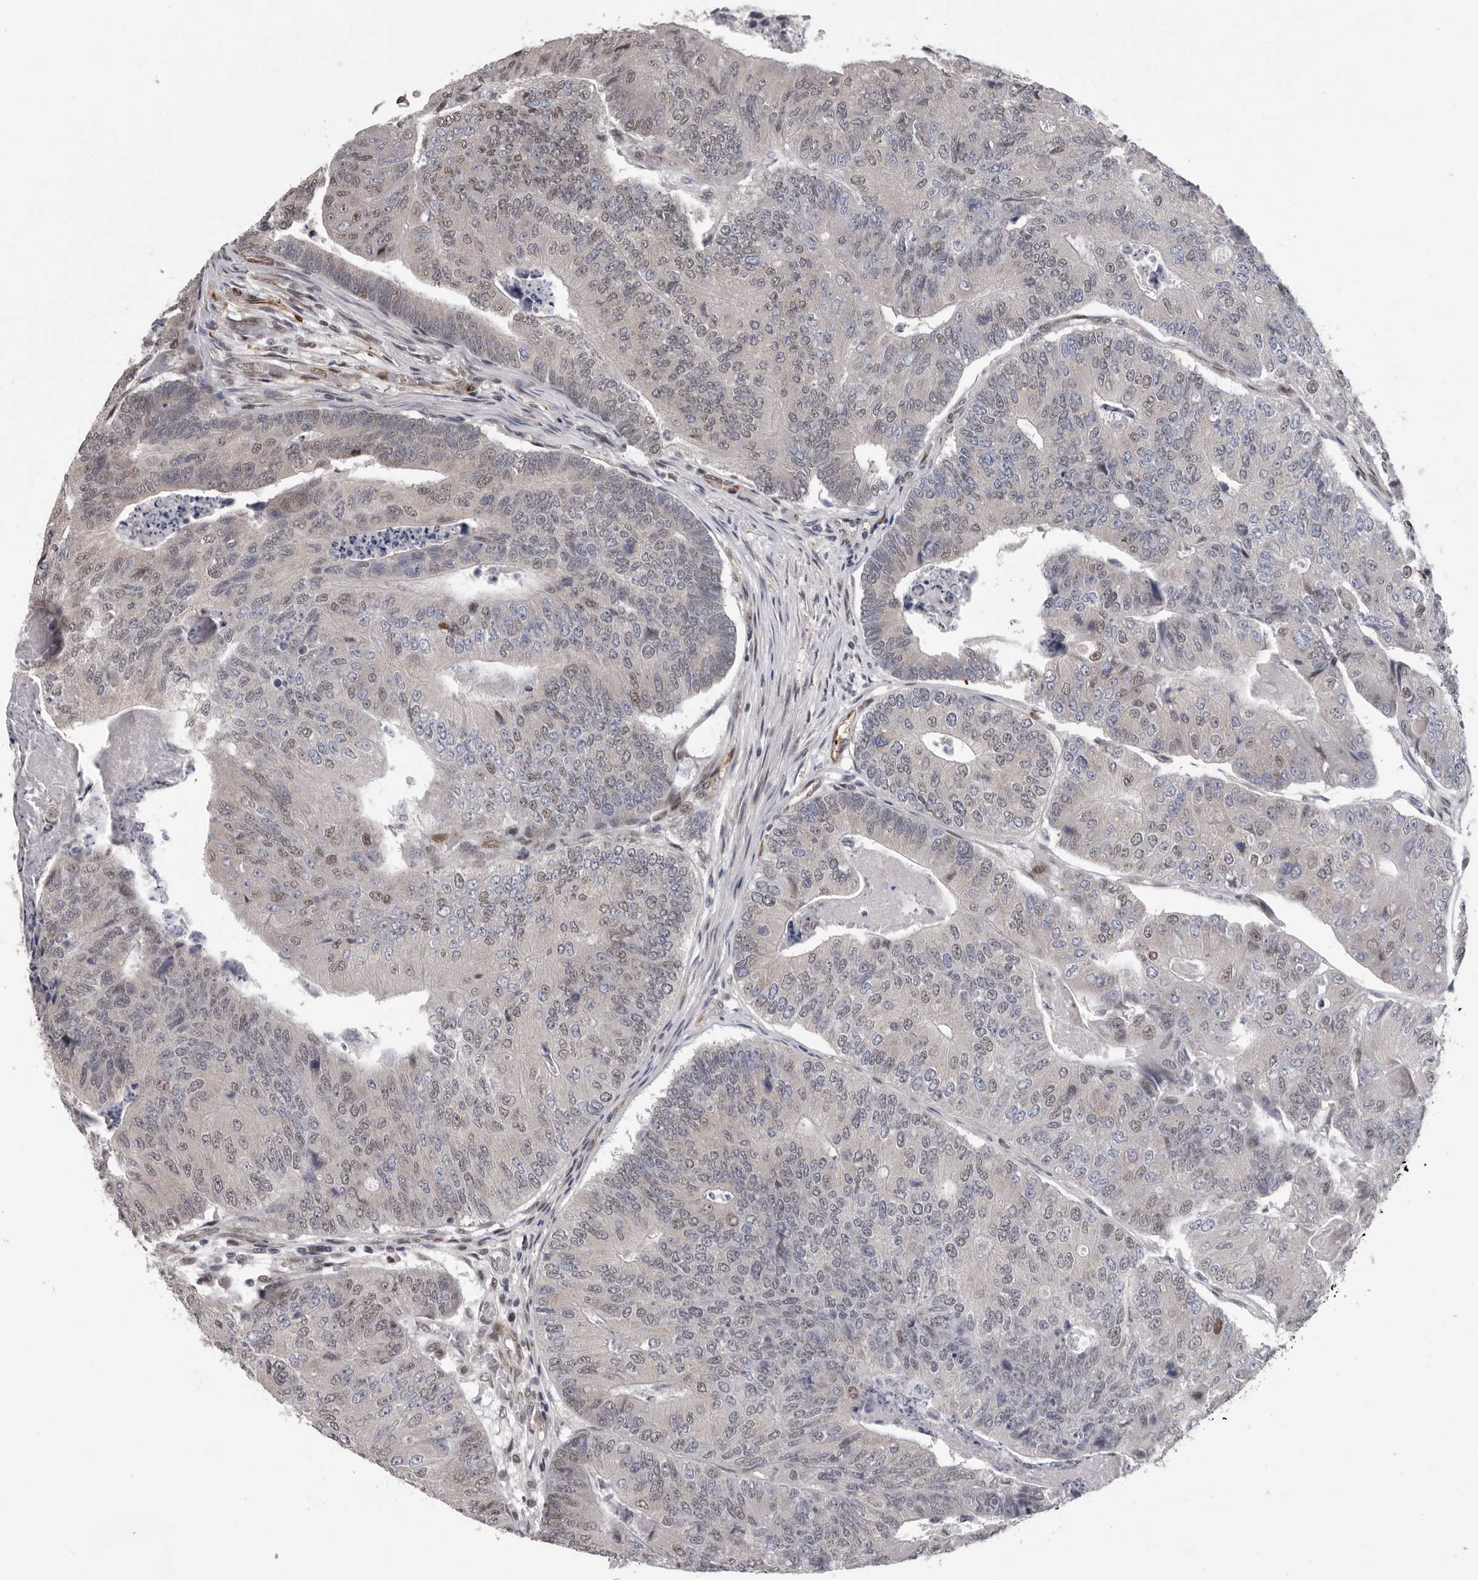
{"staining": {"intensity": "weak", "quantity": "<25%", "location": "nuclear"}, "tissue": "colorectal cancer", "cell_type": "Tumor cells", "image_type": "cancer", "snomed": [{"axis": "morphology", "description": "Adenocarcinoma, NOS"}, {"axis": "topography", "description": "Colon"}], "caption": "IHC of colorectal adenocarcinoma reveals no staining in tumor cells. (Brightfield microscopy of DAB (3,3'-diaminobenzidine) immunohistochemistry (IHC) at high magnification).", "gene": "RALGPS2", "patient": {"sex": "female", "age": 67}}